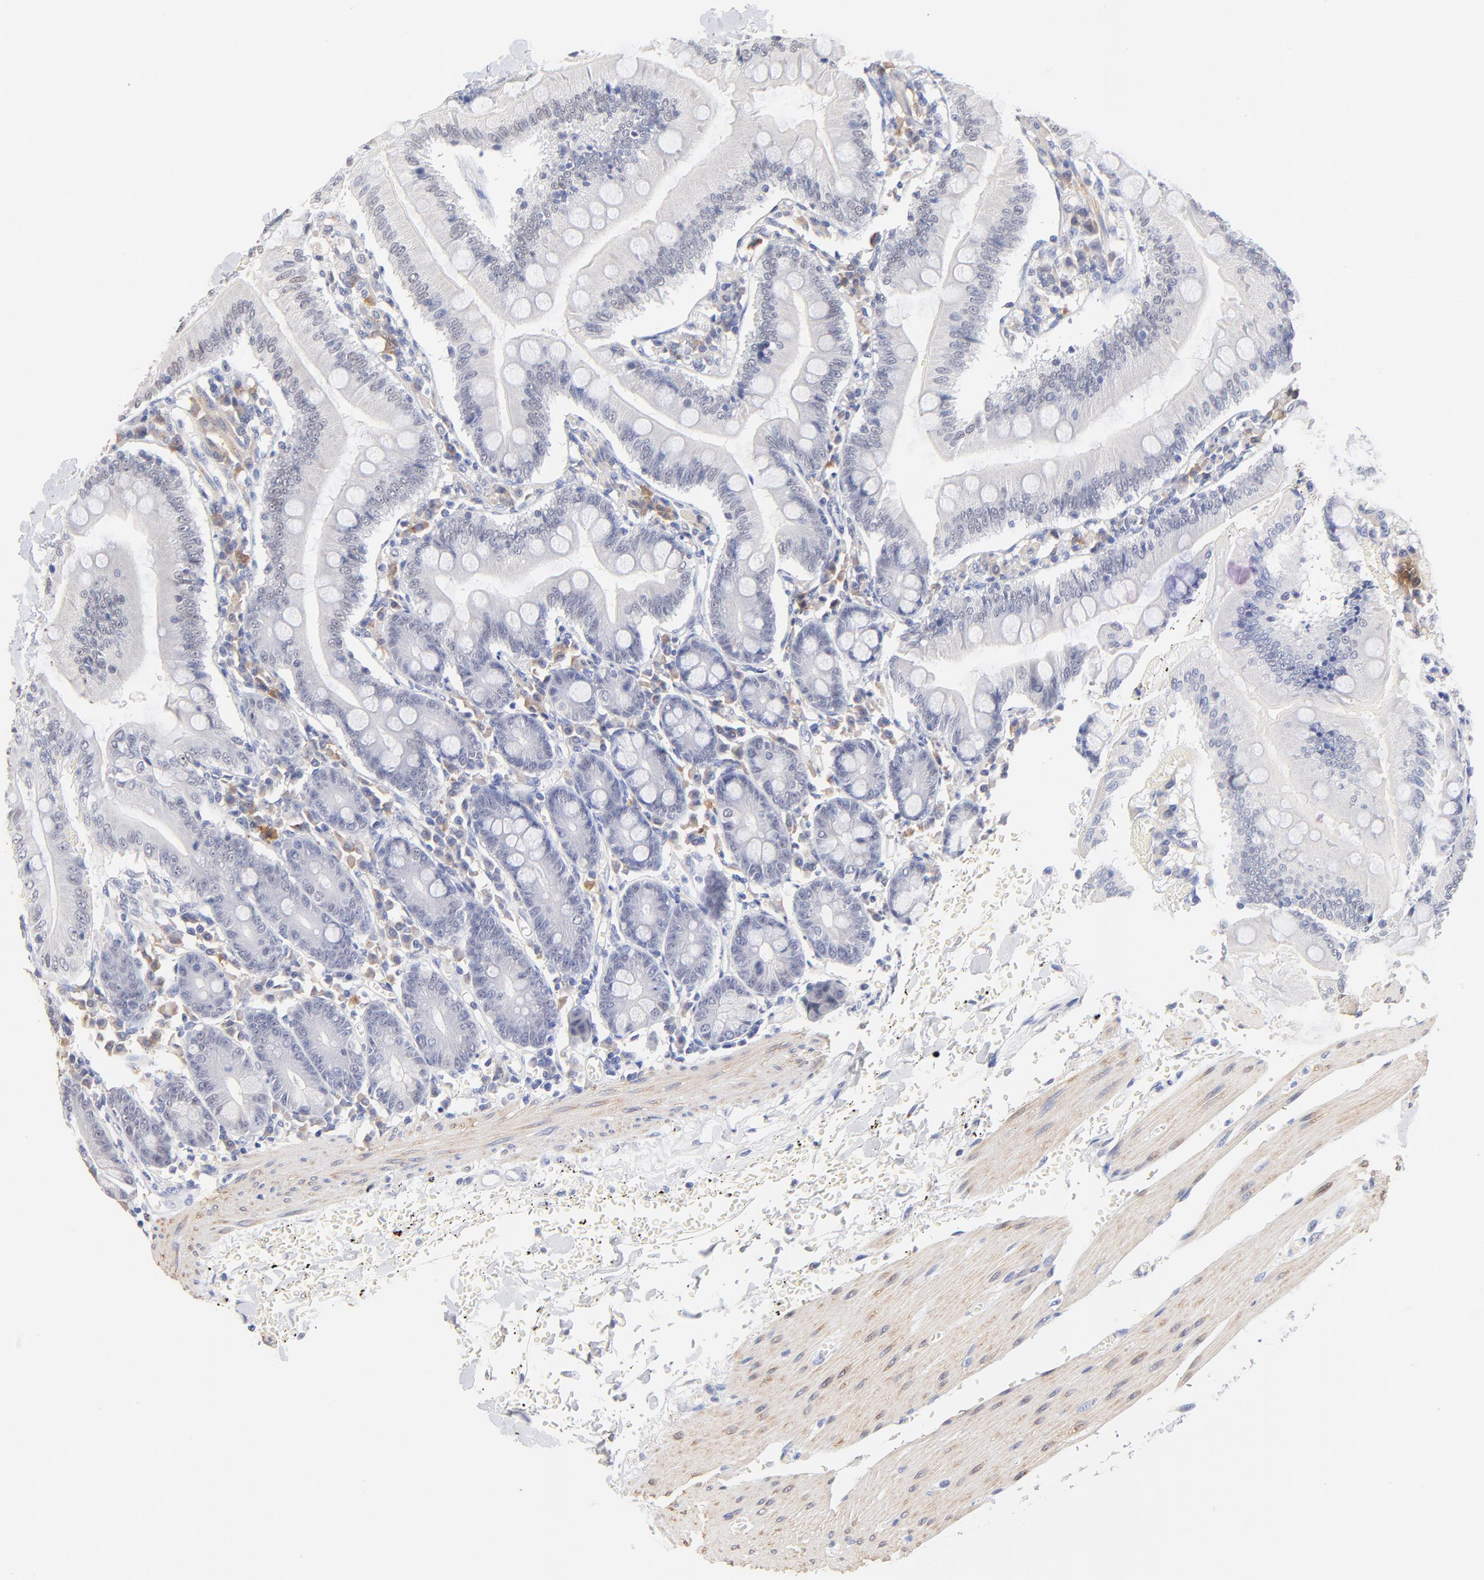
{"staining": {"intensity": "negative", "quantity": "none", "location": "none"}, "tissue": "small intestine", "cell_type": "Glandular cells", "image_type": "normal", "snomed": [{"axis": "morphology", "description": "Normal tissue, NOS"}, {"axis": "topography", "description": "Small intestine"}], "caption": "Glandular cells are negative for brown protein staining in normal small intestine. Nuclei are stained in blue.", "gene": "TWNK", "patient": {"sex": "male", "age": 71}}